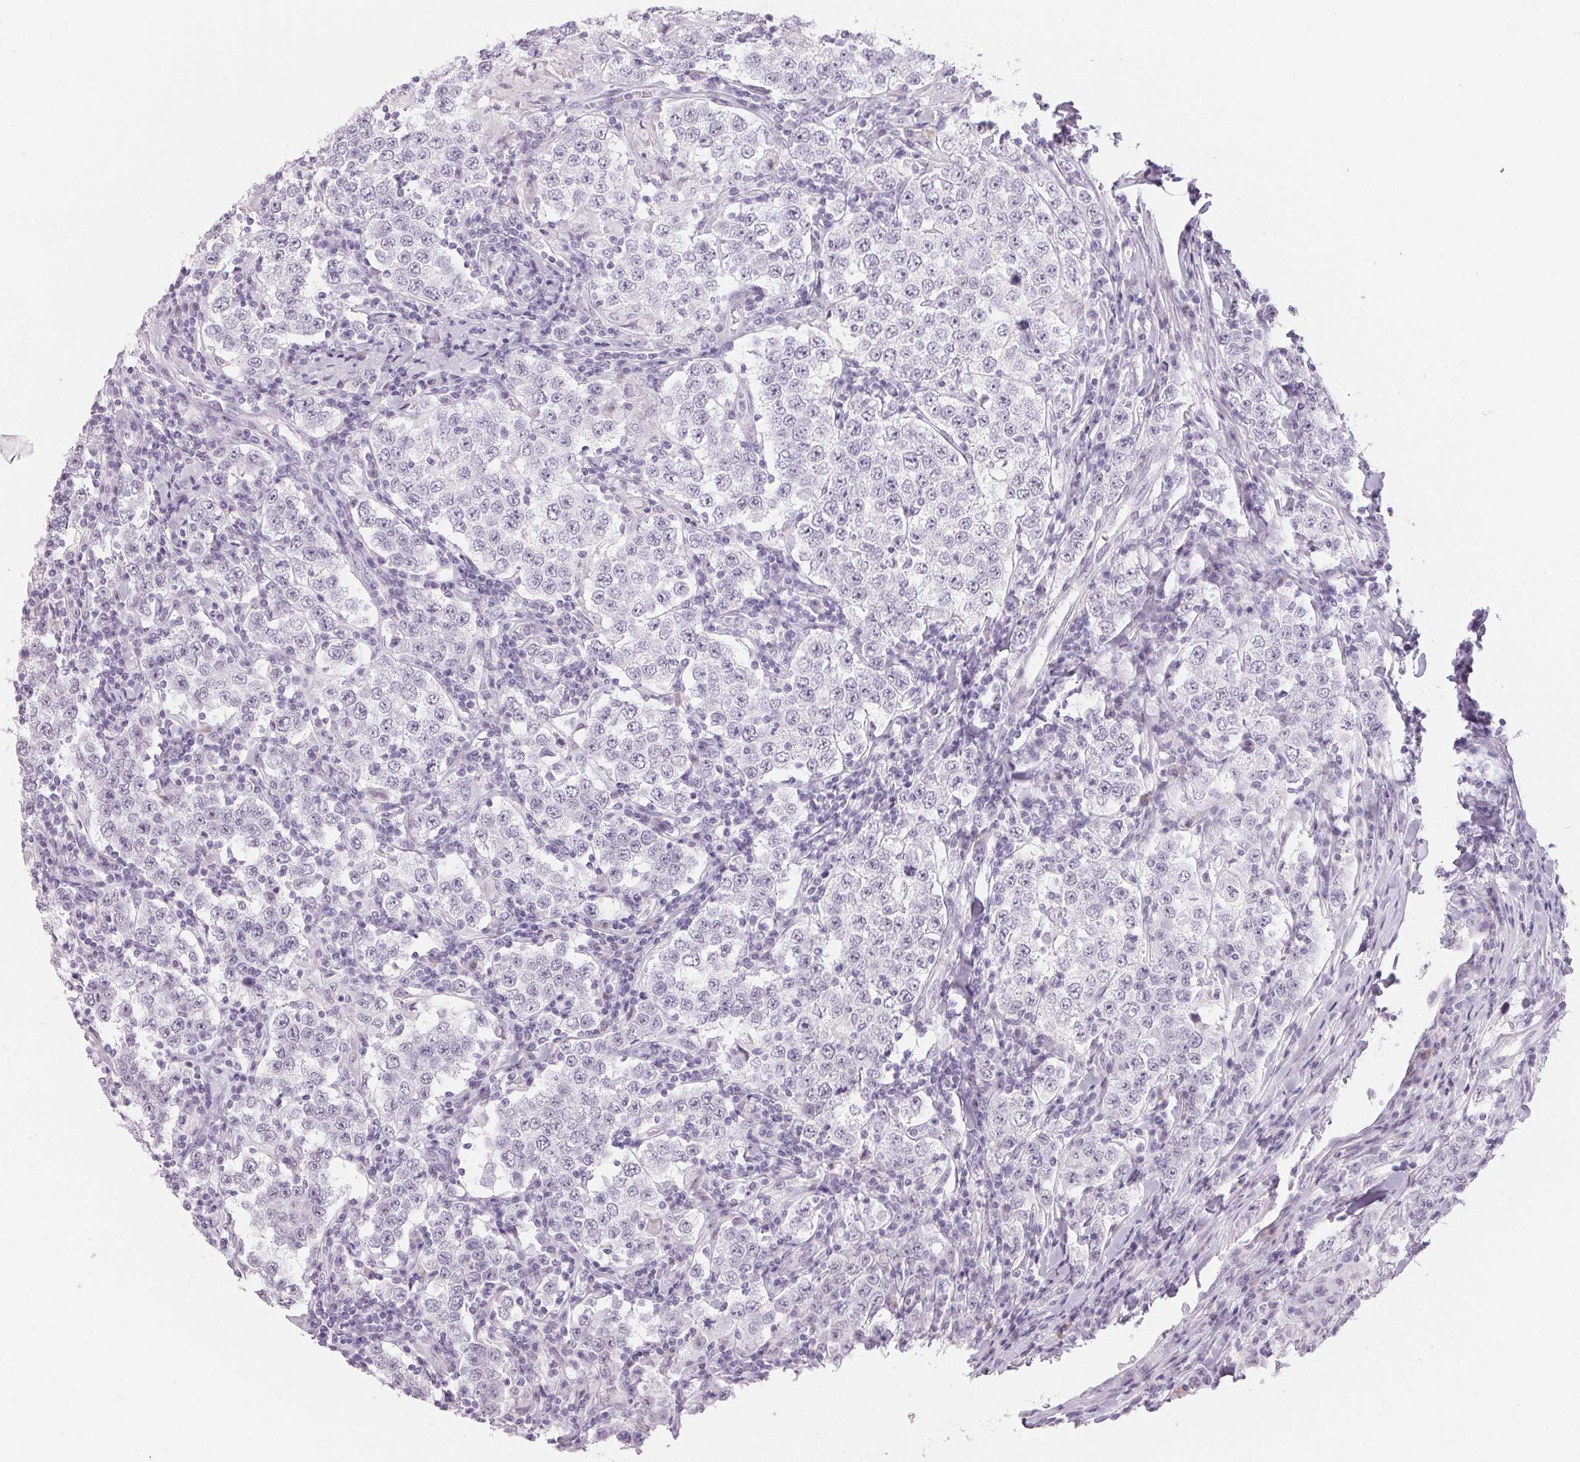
{"staining": {"intensity": "negative", "quantity": "none", "location": "none"}, "tissue": "testis cancer", "cell_type": "Tumor cells", "image_type": "cancer", "snomed": [{"axis": "morphology", "description": "Seminoma, NOS"}, {"axis": "morphology", "description": "Carcinoma, Embryonal, NOS"}, {"axis": "topography", "description": "Testis"}], "caption": "Image shows no protein expression in tumor cells of embryonal carcinoma (testis) tissue.", "gene": "CADPS", "patient": {"sex": "male", "age": 41}}